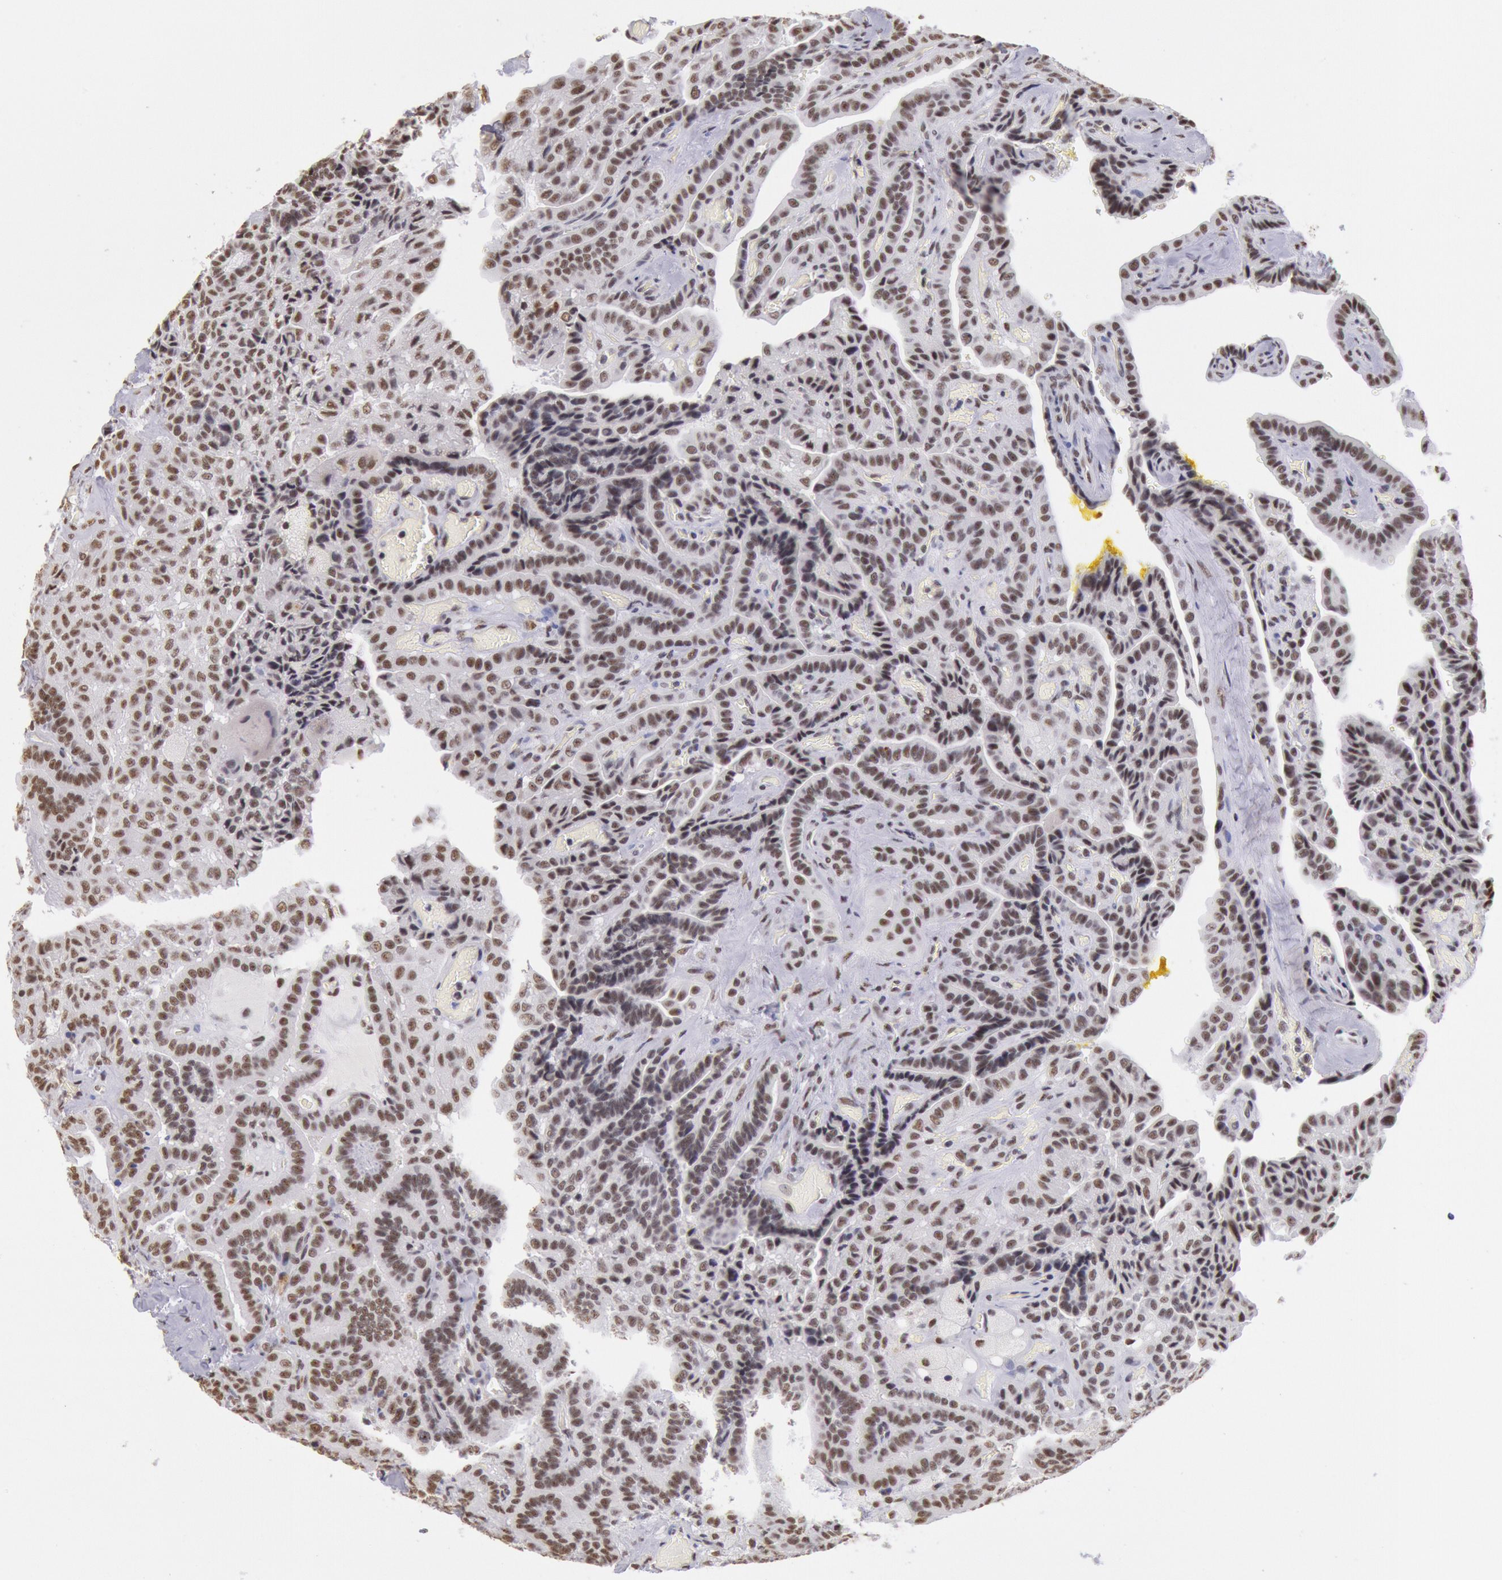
{"staining": {"intensity": "moderate", "quantity": ">75%", "location": "nuclear"}, "tissue": "thyroid cancer", "cell_type": "Tumor cells", "image_type": "cancer", "snomed": [{"axis": "morphology", "description": "Papillary adenocarcinoma, NOS"}, {"axis": "topography", "description": "Thyroid gland"}], "caption": "About >75% of tumor cells in thyroid cancer show moderate nuclear protein positivity as visualized by brown immunohistochemical staining.", "gene": "SNRPD3", "patient": {"sex": "male", "age": 87}}